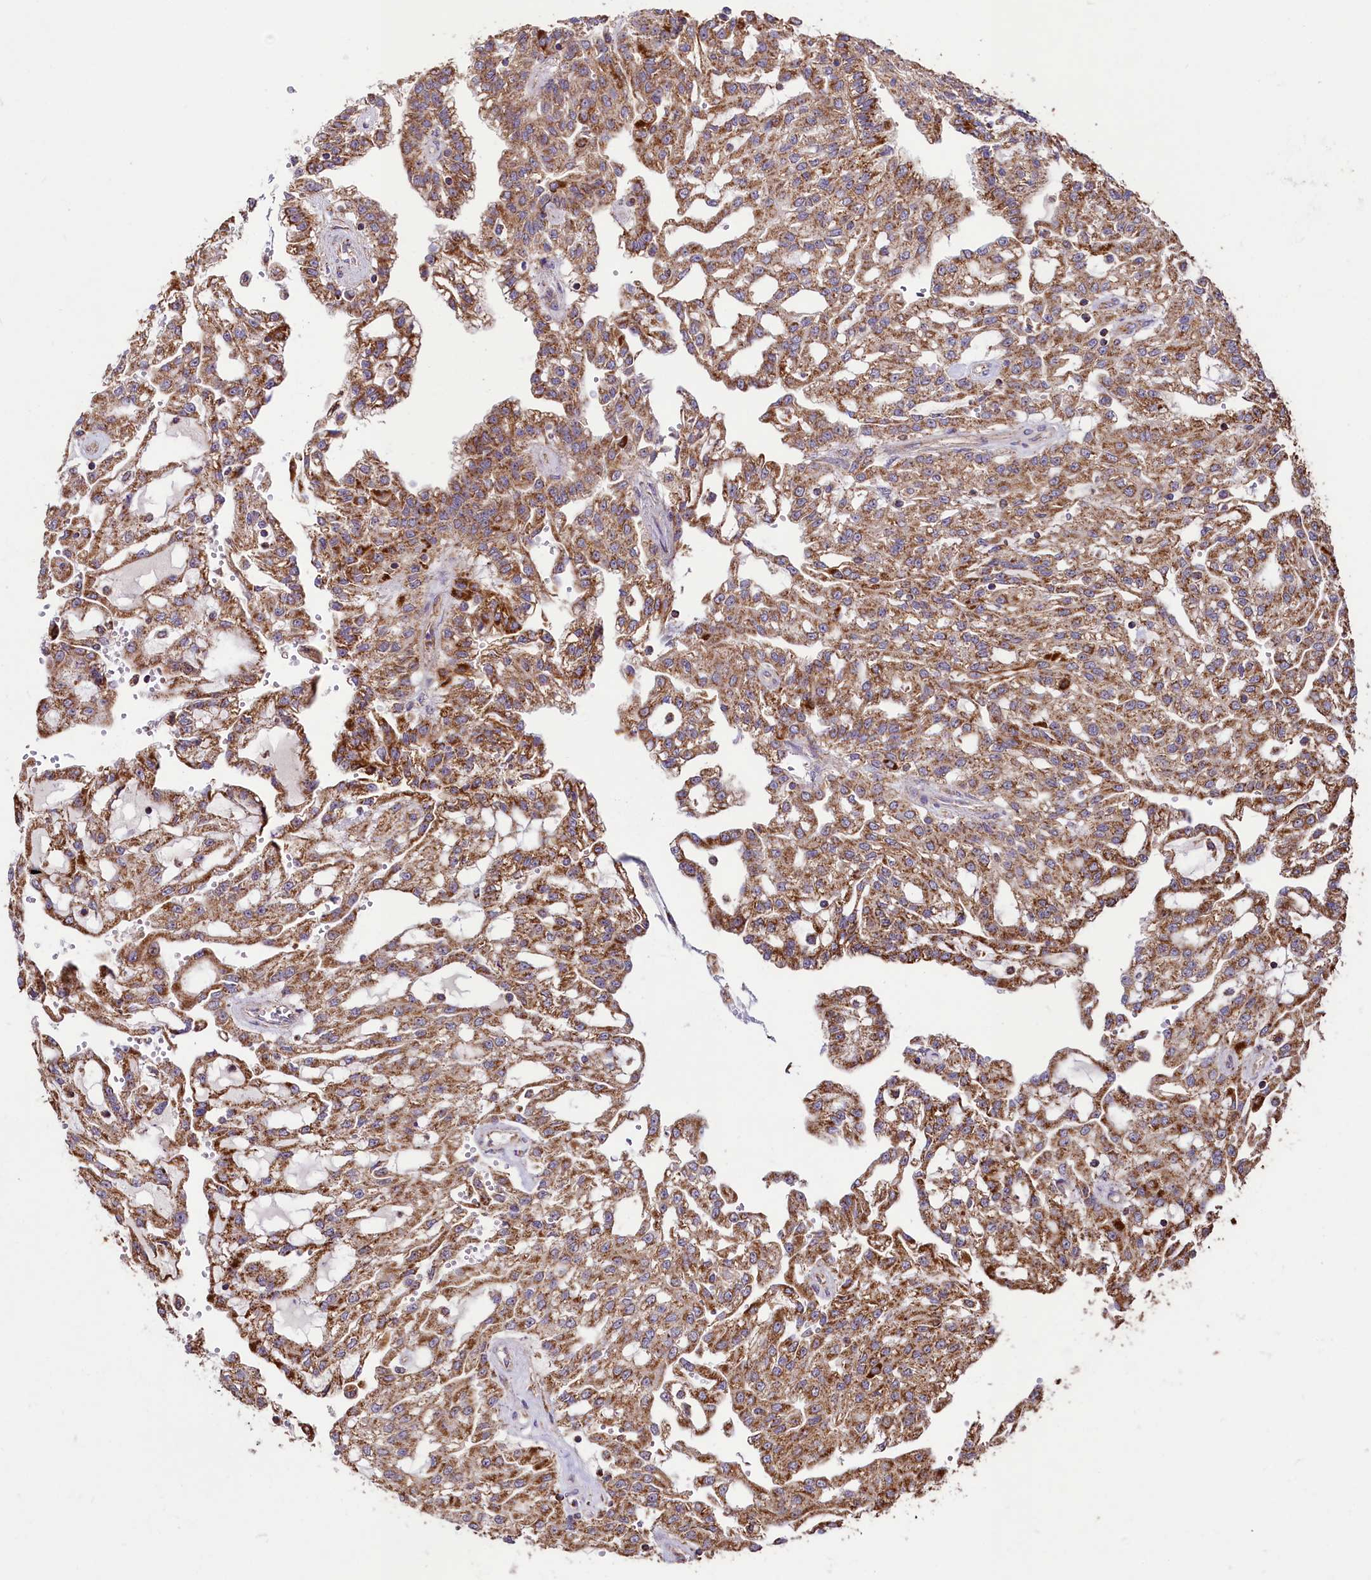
{"staining": {"intensity": "moderate", "quantity": ">75%", "location": "cytoplasmic/membranous"}, "tissue": "renal cancer", "cell_type": "Tumor cells", "image_type": "cancer", "snomed": [{"axis": "morphology", "description": "Adenocarcinoma, NOS"}, {"axis": "topography", "description": "Kidney"}], "caption": "High-magnification brightfield microscopy of adenocarcinoma (renal) stained with DAB (brown) and counterstained with hematoxylin (blue). tumor cells exhibit moderate cytoplasmic/membranous expression is appreciated in approximately>75% of cells.", "gene": "STARD5", "patient": {"sex": "male", "age": 63}}